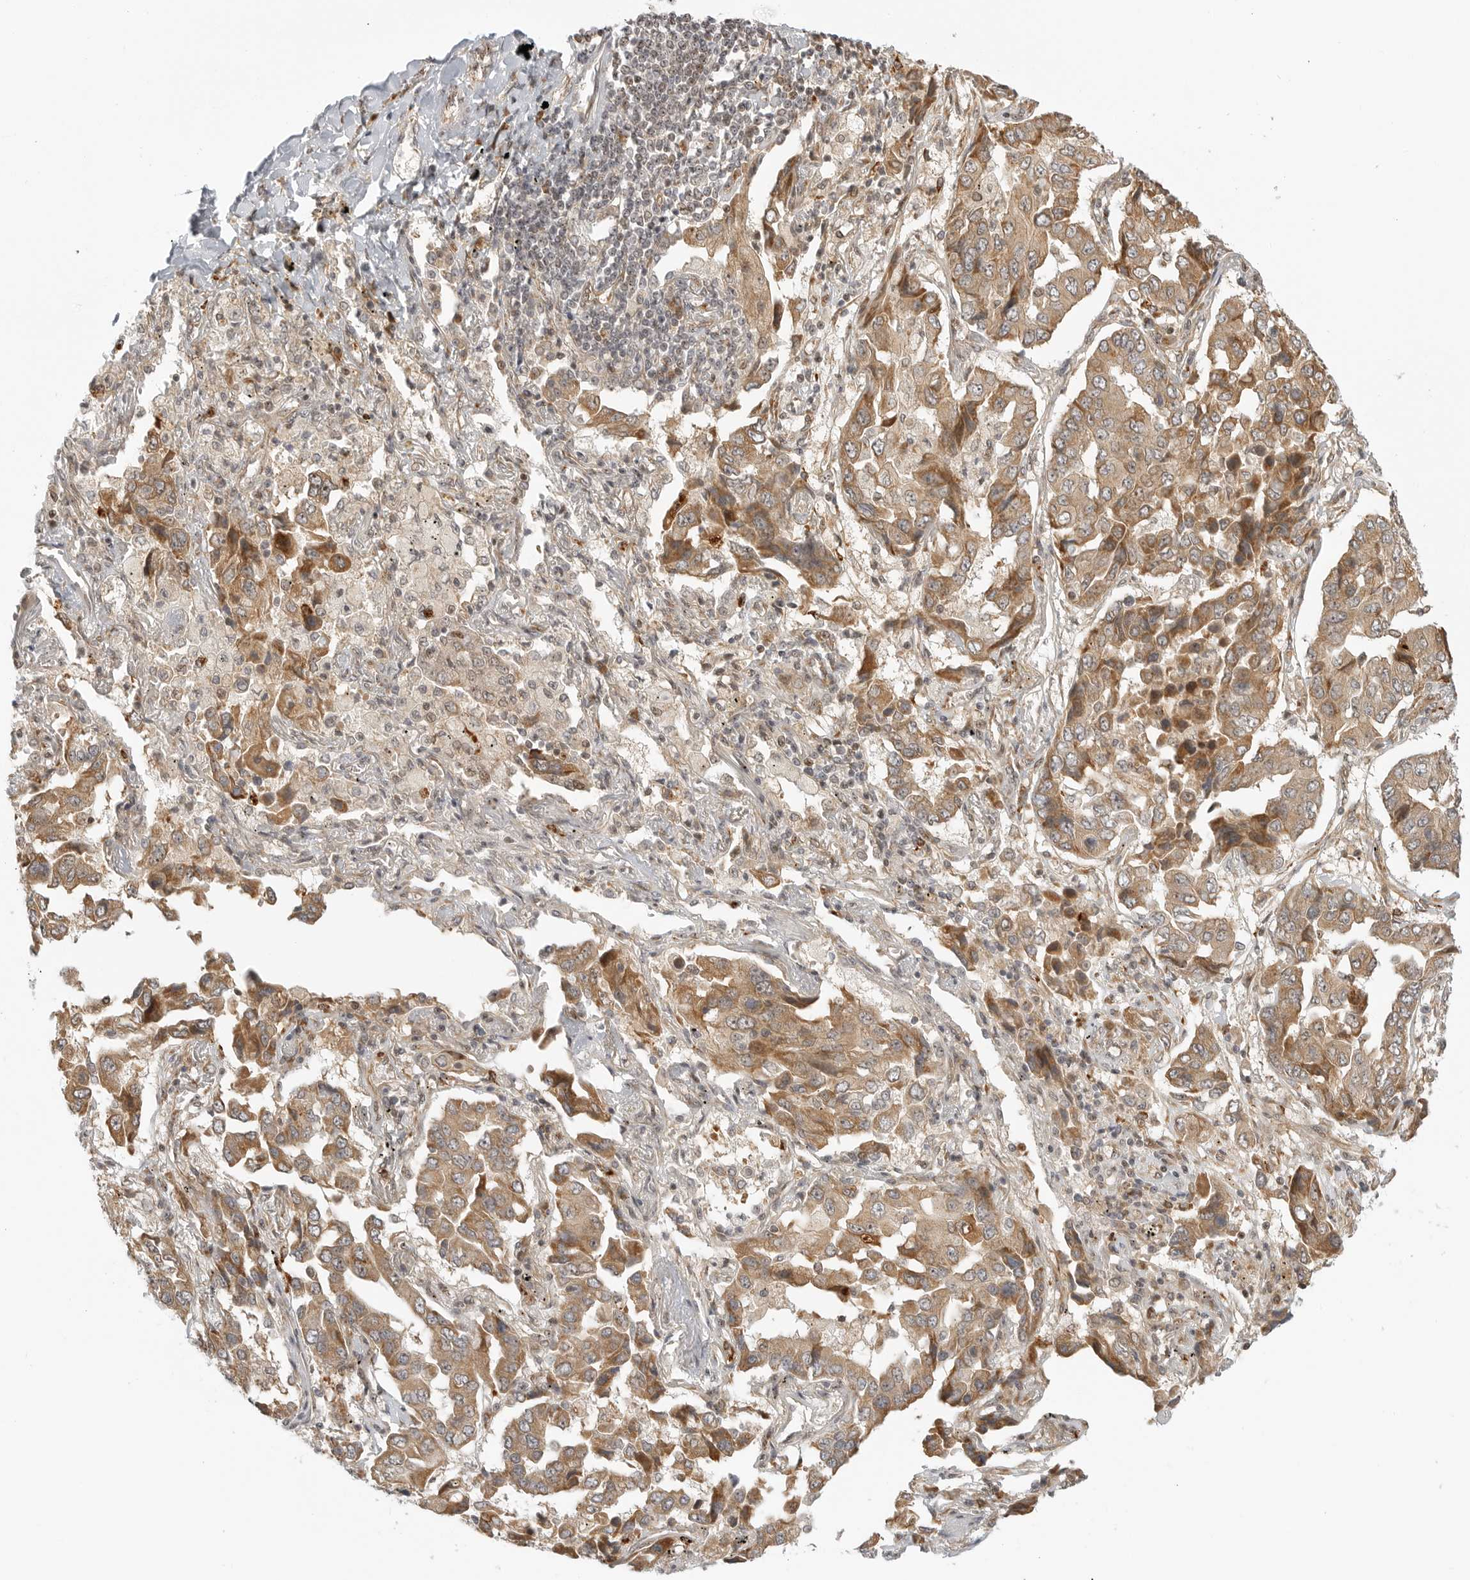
{"staining": {"intensity": "moderate", "quantity": ">75%", "location": "cytoplasmic/membranous"}, "tissue": "lung cancer", "cell_type": "Tumor cells", "image_type": "cancer", "snomed": [{"axis": "morphology", "description": "Adenocarcinoma, NOS"}, {"axis": "topography", "description": "Lung"}], "caption": "Lung adenocarcinoma stained for a protein (brown) demonstrates moderate cytoplasmic/membranous positive positivity in about >75% of tumor cells.", "gene": "DSCC1", "patient": {"sex": "female", "age": 65}}